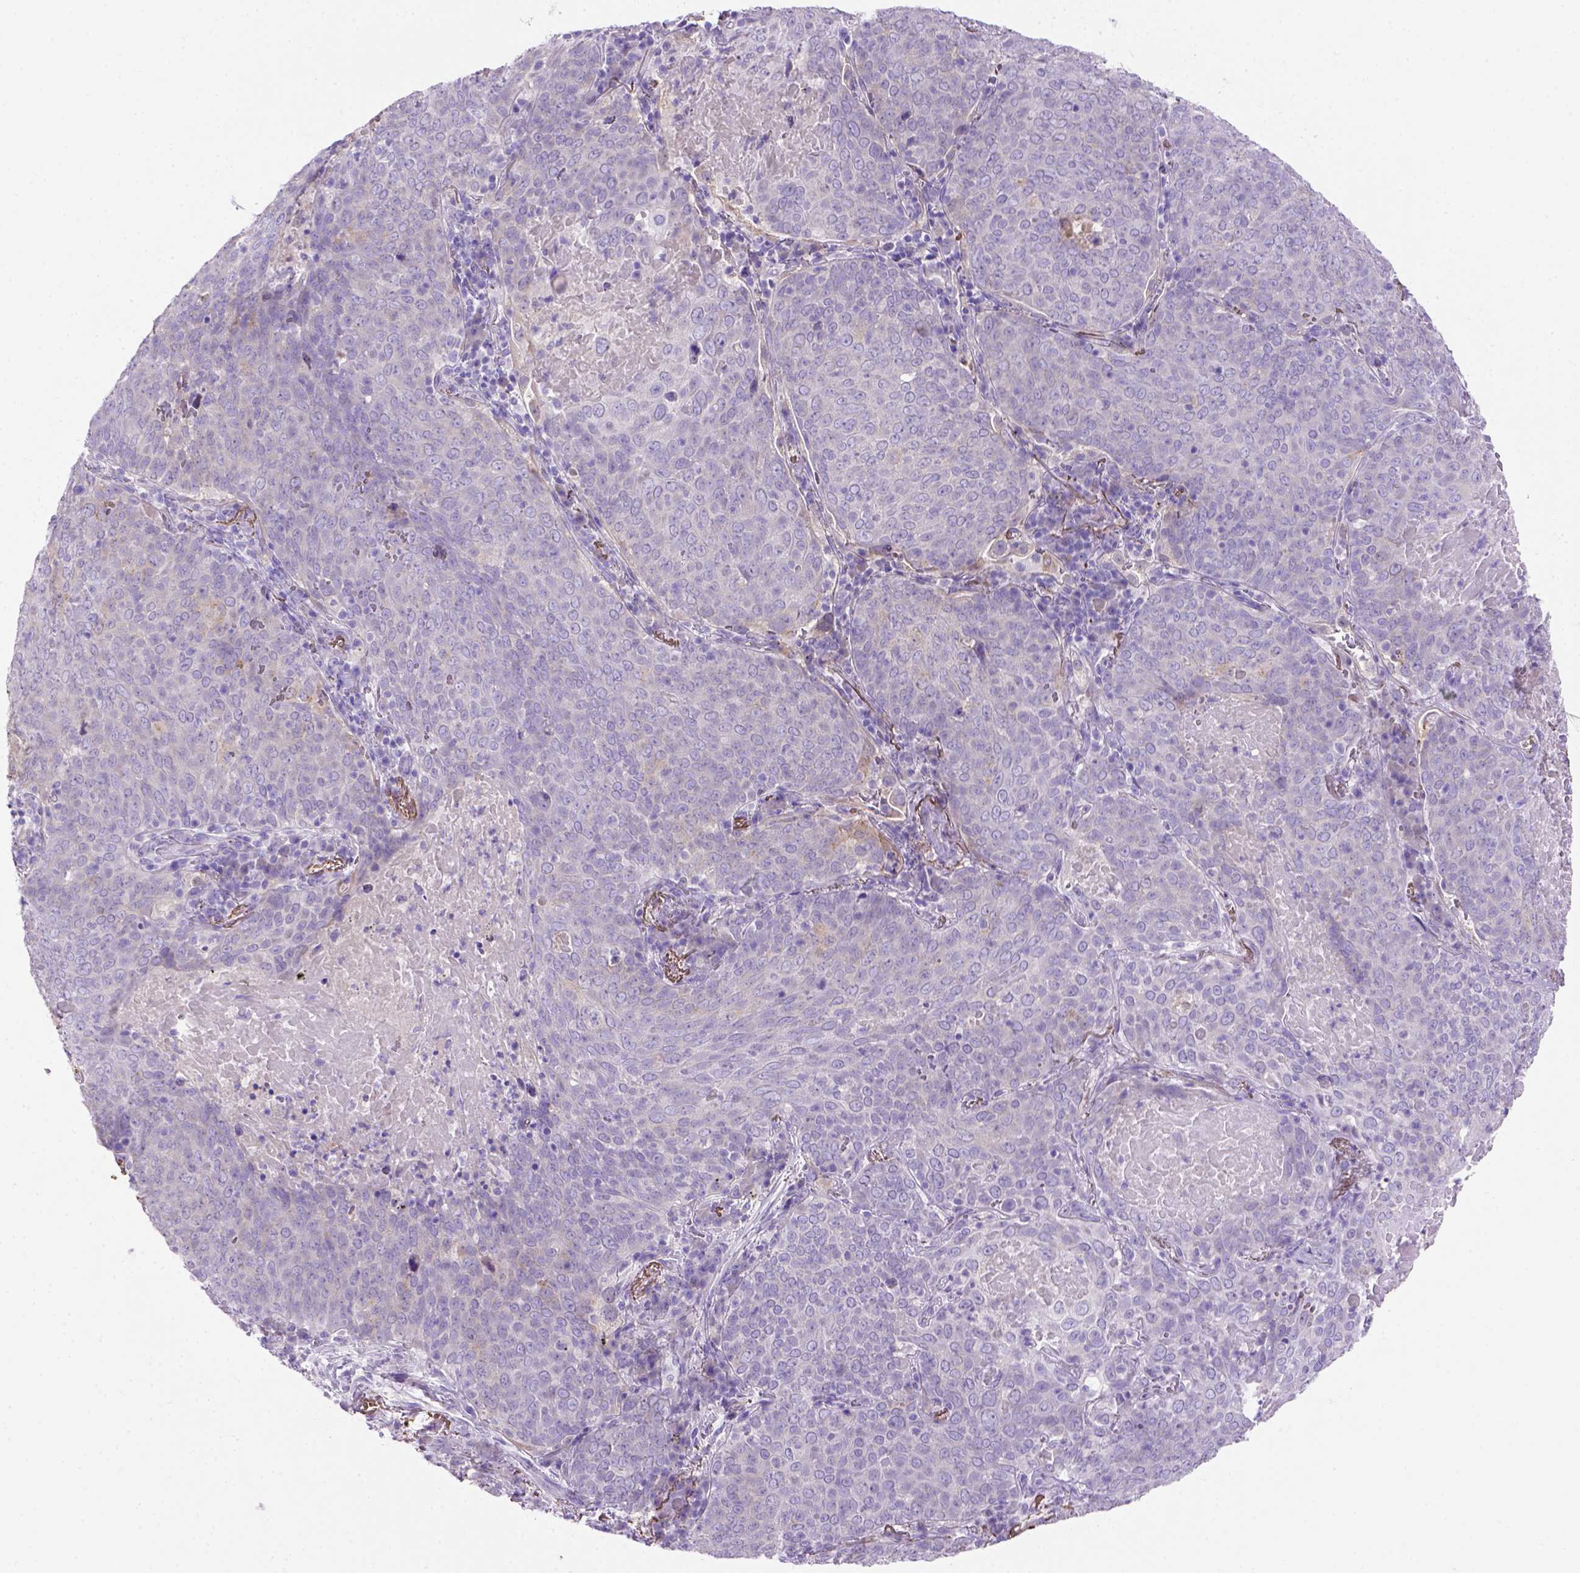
{"staining": {"intensity": "negative", "quantity": "none", "location": "none"}, "tissue": "lung cancer", "cell_type": "Tumor cells", "image_type": "cancer", "snomed": [{"axis": "morphology", "description": "Squamous cell carcinoma, NOS"}, {"axis": "topography", "description": "Lung"}], "caption": "DAB immunohistochemical staining of squamous cell carcinoma (lung) exhibits no significant positivity in tumor cells.", "gene": "SIRPD", "patient": {"sex": "male", "age": 82}}